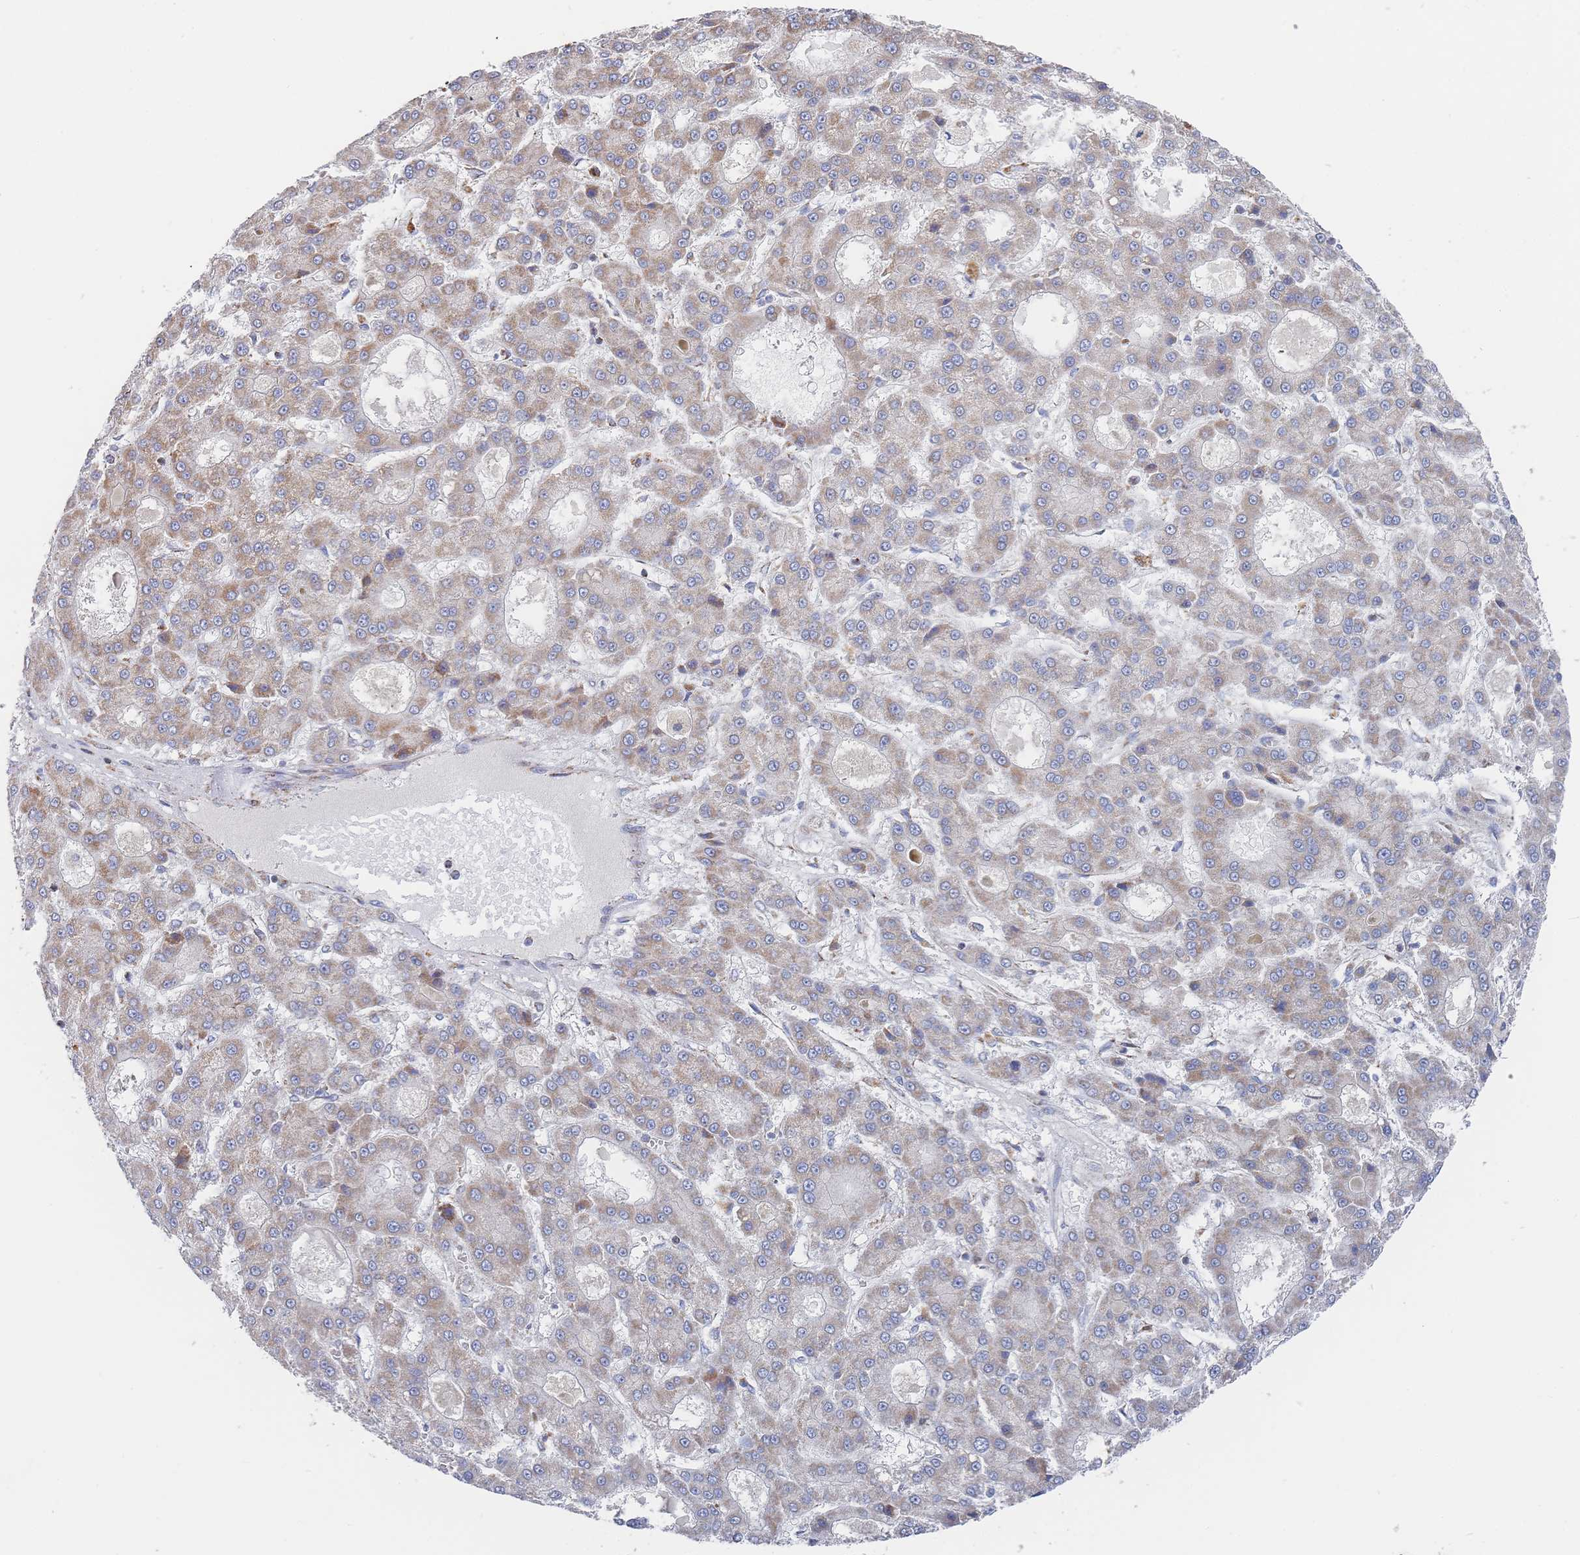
{"staining": {"intensity": "moderate", "quantity": ">75%", "location": "cytoplasmic/membranous"}, "tissue": "liver cancer", "cell_type": "Tumor cells", "image_type": "cancer", "snomed": [{"axis": "morphology", "description": "Carcinoma, Hepatocellular, NOS"}, {"axis": "topography", "description": "Liver"}], "caption": "Liver hepatocellular carcinoma was stained to show a protein in brown. There is medium levels of moderate cytoplasmic/membranous expression in about >75% of tumor cells.", "gene": "IKZF4", "patient": {"sex": "male", "age": 70}}